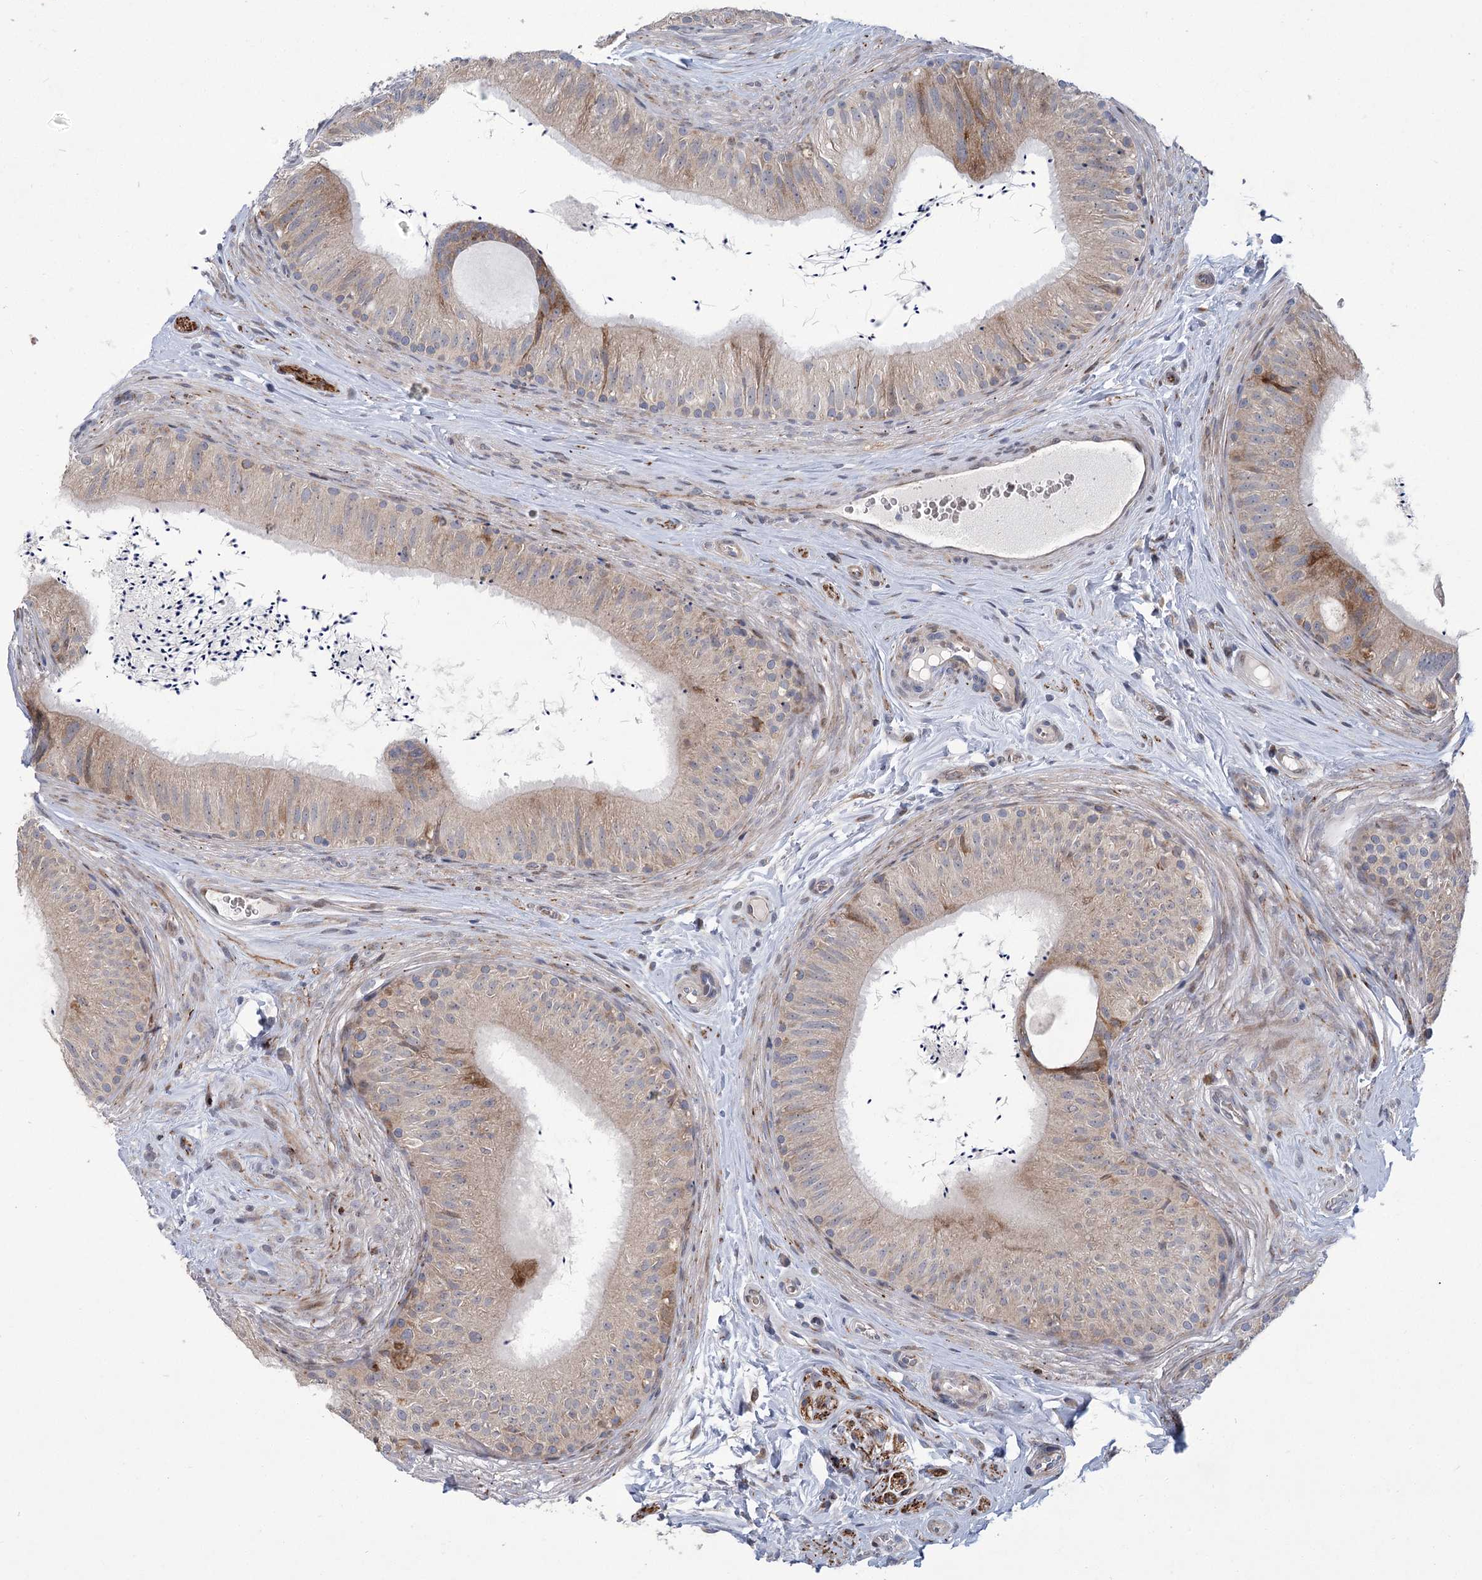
{"staining": {"intensity": "moderate", "quantity": "<25%", "location": "cytoplasmic/membranous"}, "tissue": "epididymis", "cell_type": "Glandular cells", "image_type": "normal", "snomed": [{"axis": "morphology", "description": "Normal tissue, NOS"}, {"axis": "topography", "description": "Epididymis"}], "caption": "This micrograph displays immunohistochemistry (IHC) staining of benign human epididymis, with low moderate cytoplasmic/membranous staining in about <25% of glandular cells.", "gene": "GCNT4", "patient": {"sex": "male", "age": 46}}